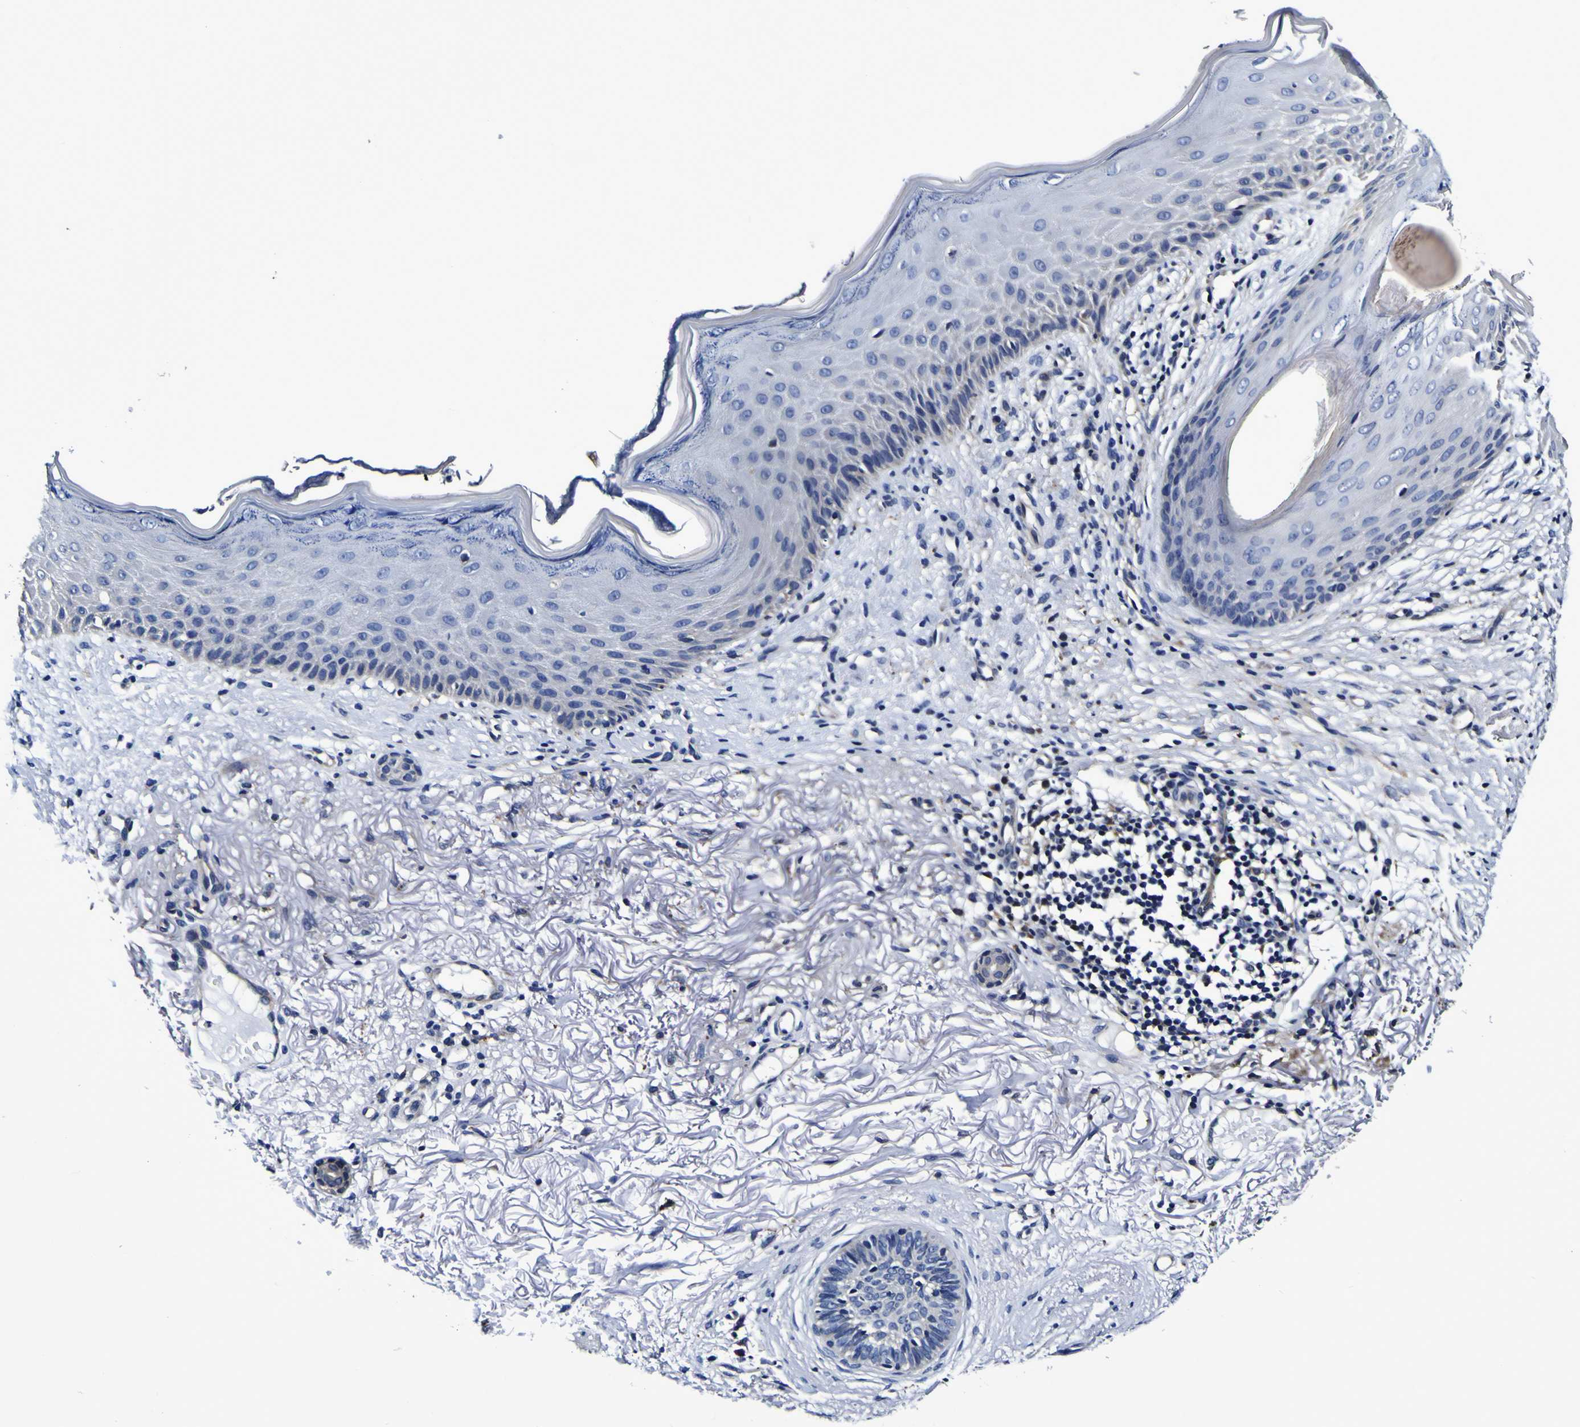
{"staining": {"intensity": "negative", "quantity": "none", "location": "none"}, "tissue": "skin cancer", "cell_type": "Tumor cells", "image_type": "cancer", "snomed": [{"axis": "morphology", "description": "Basal cell carcinoma"}, {"axis": "topography", "description": "Skin"}], "caption": "An immunohistochemistry micrograph of basal cell carcinoma (skin) is shown. There is no staining in tumor cells of basal cell carcinoma (skin). The staining is performed using DAB brown chromogen with nuclei counter-stained in using hematoxylin.", "gene": "GPX1", "patient": {"sex": "female", "age": 70}}